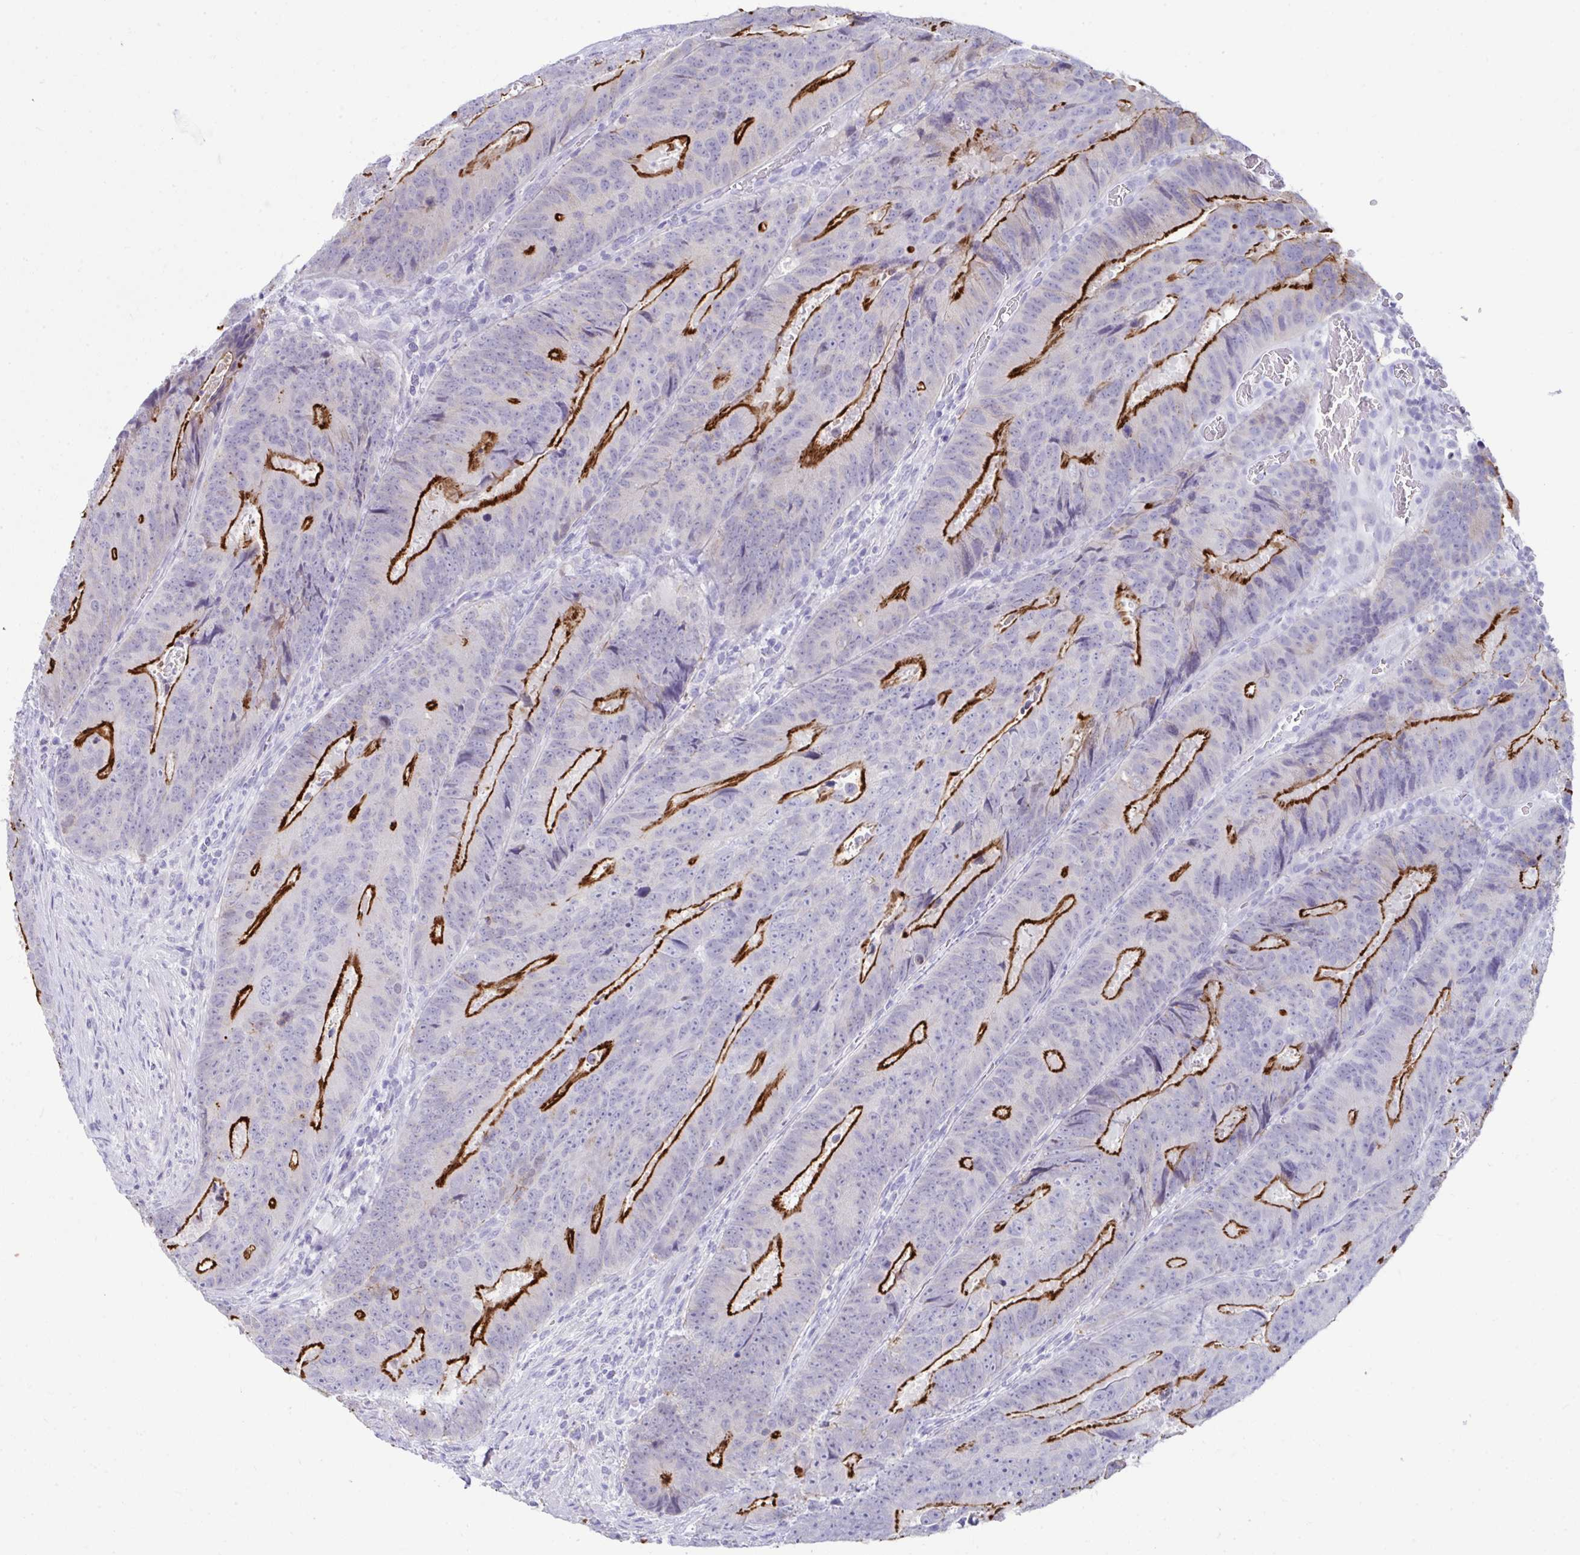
{"staining": {"intensity": "strong", "quantity": "25%-75%", "location": "cytoplasmic/membranous"}, "tissue": "colorectal cancer", "cell_type": "Tumor cells", "image_type": "cancer", "snomed": [{"axis": "morphology", "description": "Adenocarcinoma, NOS"}, {"axis": "topography", "description": "Colon"}], "caption": "Protein expression analysis of colorectal cancer shows strong cytoplasmic/membranous expression in about 25%-75% of tumor cells.", "gene": "PIGZ", "patient": {"sex": "female", "age": 48}}